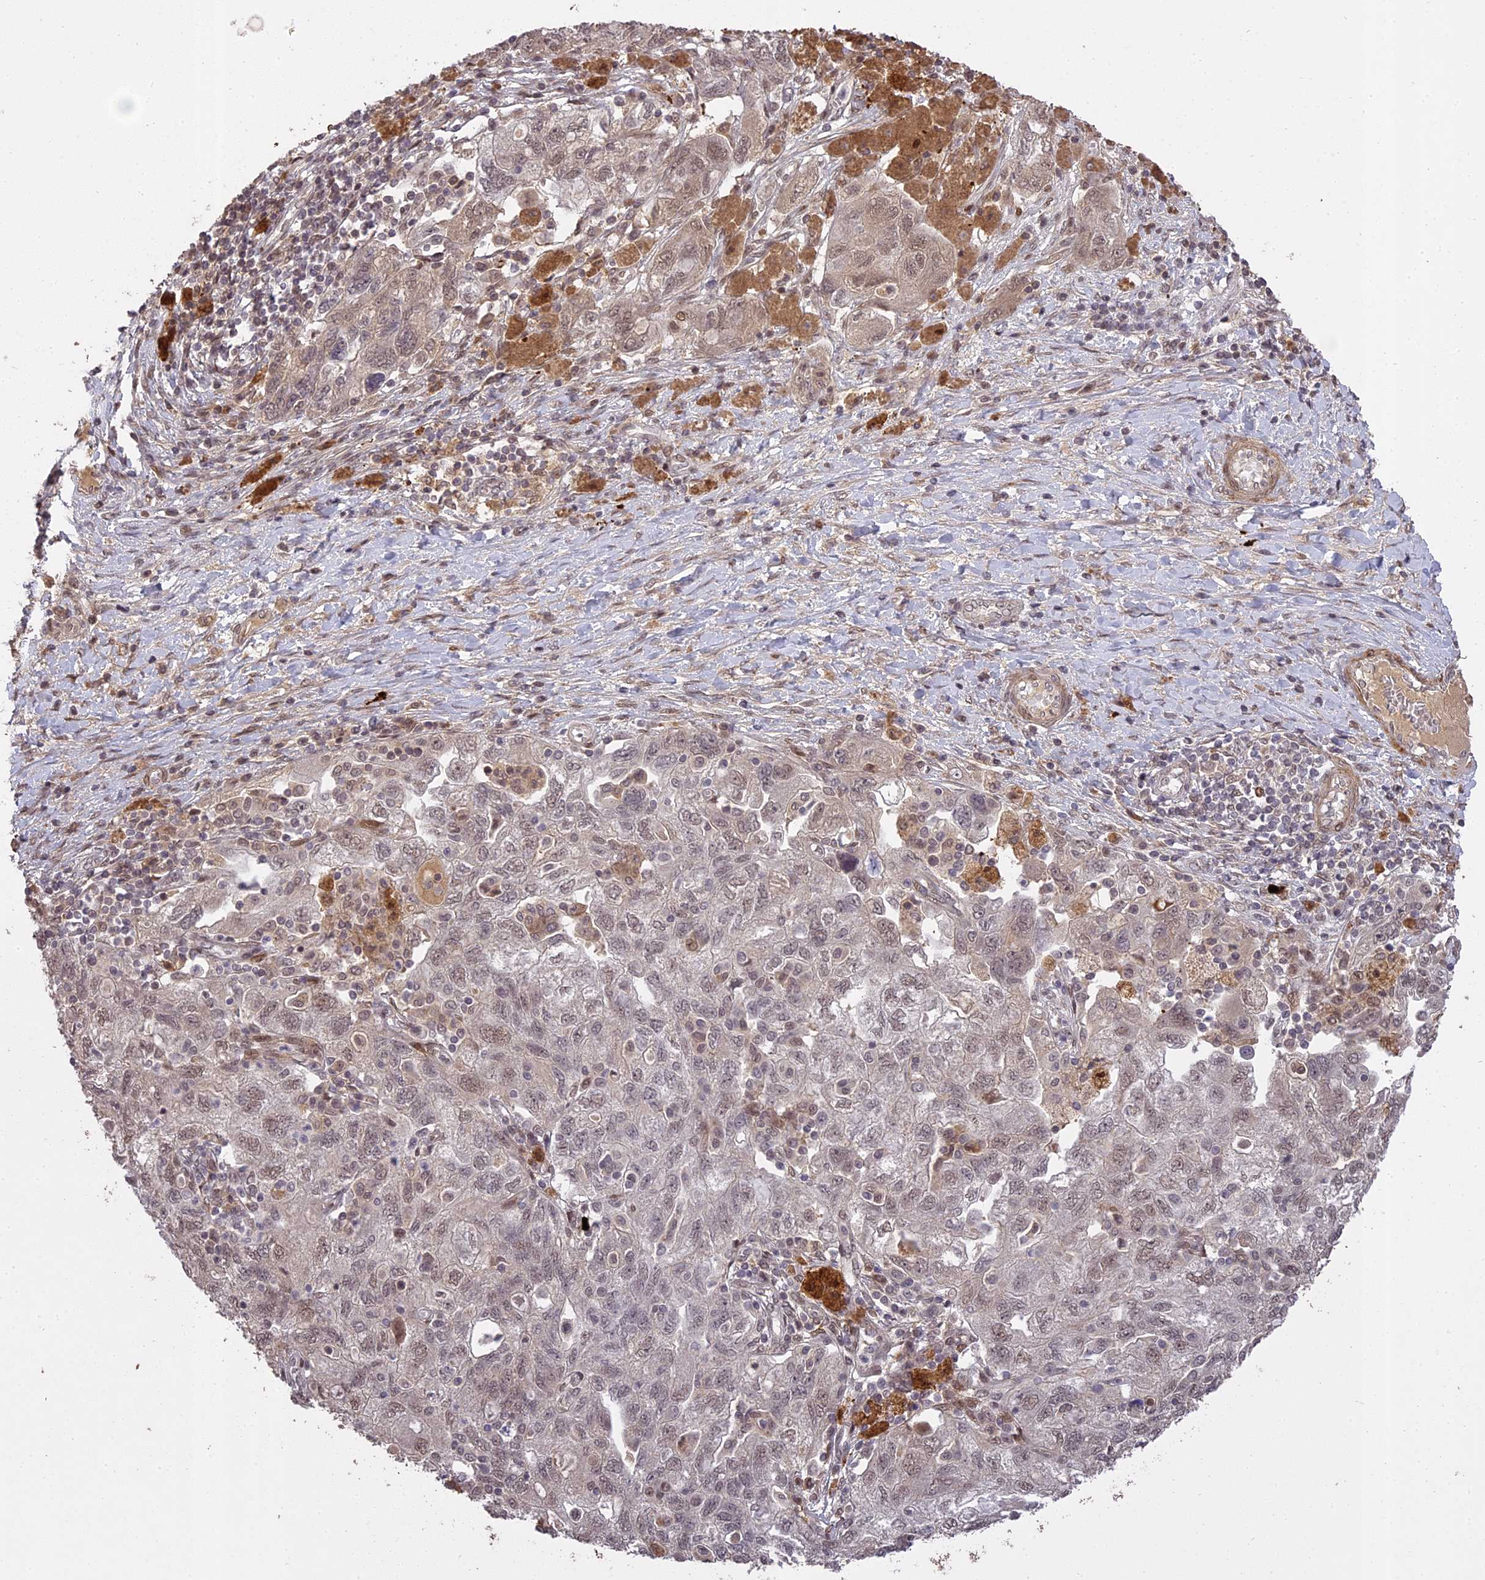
{"staining": {"intensity": "weak", "quantity": "<25%", "location": "nuclear"}, "tissue": "ovarian cancer", "cell_type": "Tumor cells", "image_type": "cancer", "snomed": [{"axis": "morphology", "description": "Carcinoma, NOS"}, {"axis": "morphology", "description": "Cystadenocarcinoma, serous, NOS"}, {"axis": "topography", "description": "Ovary"}], "caption": "Human ovarian carcinoma stained for a protein using immunohistochemistry exhibits no staining in tumor cells.", "gene": "PRELID2", "patient": {"sex": "female", "age": 69}}